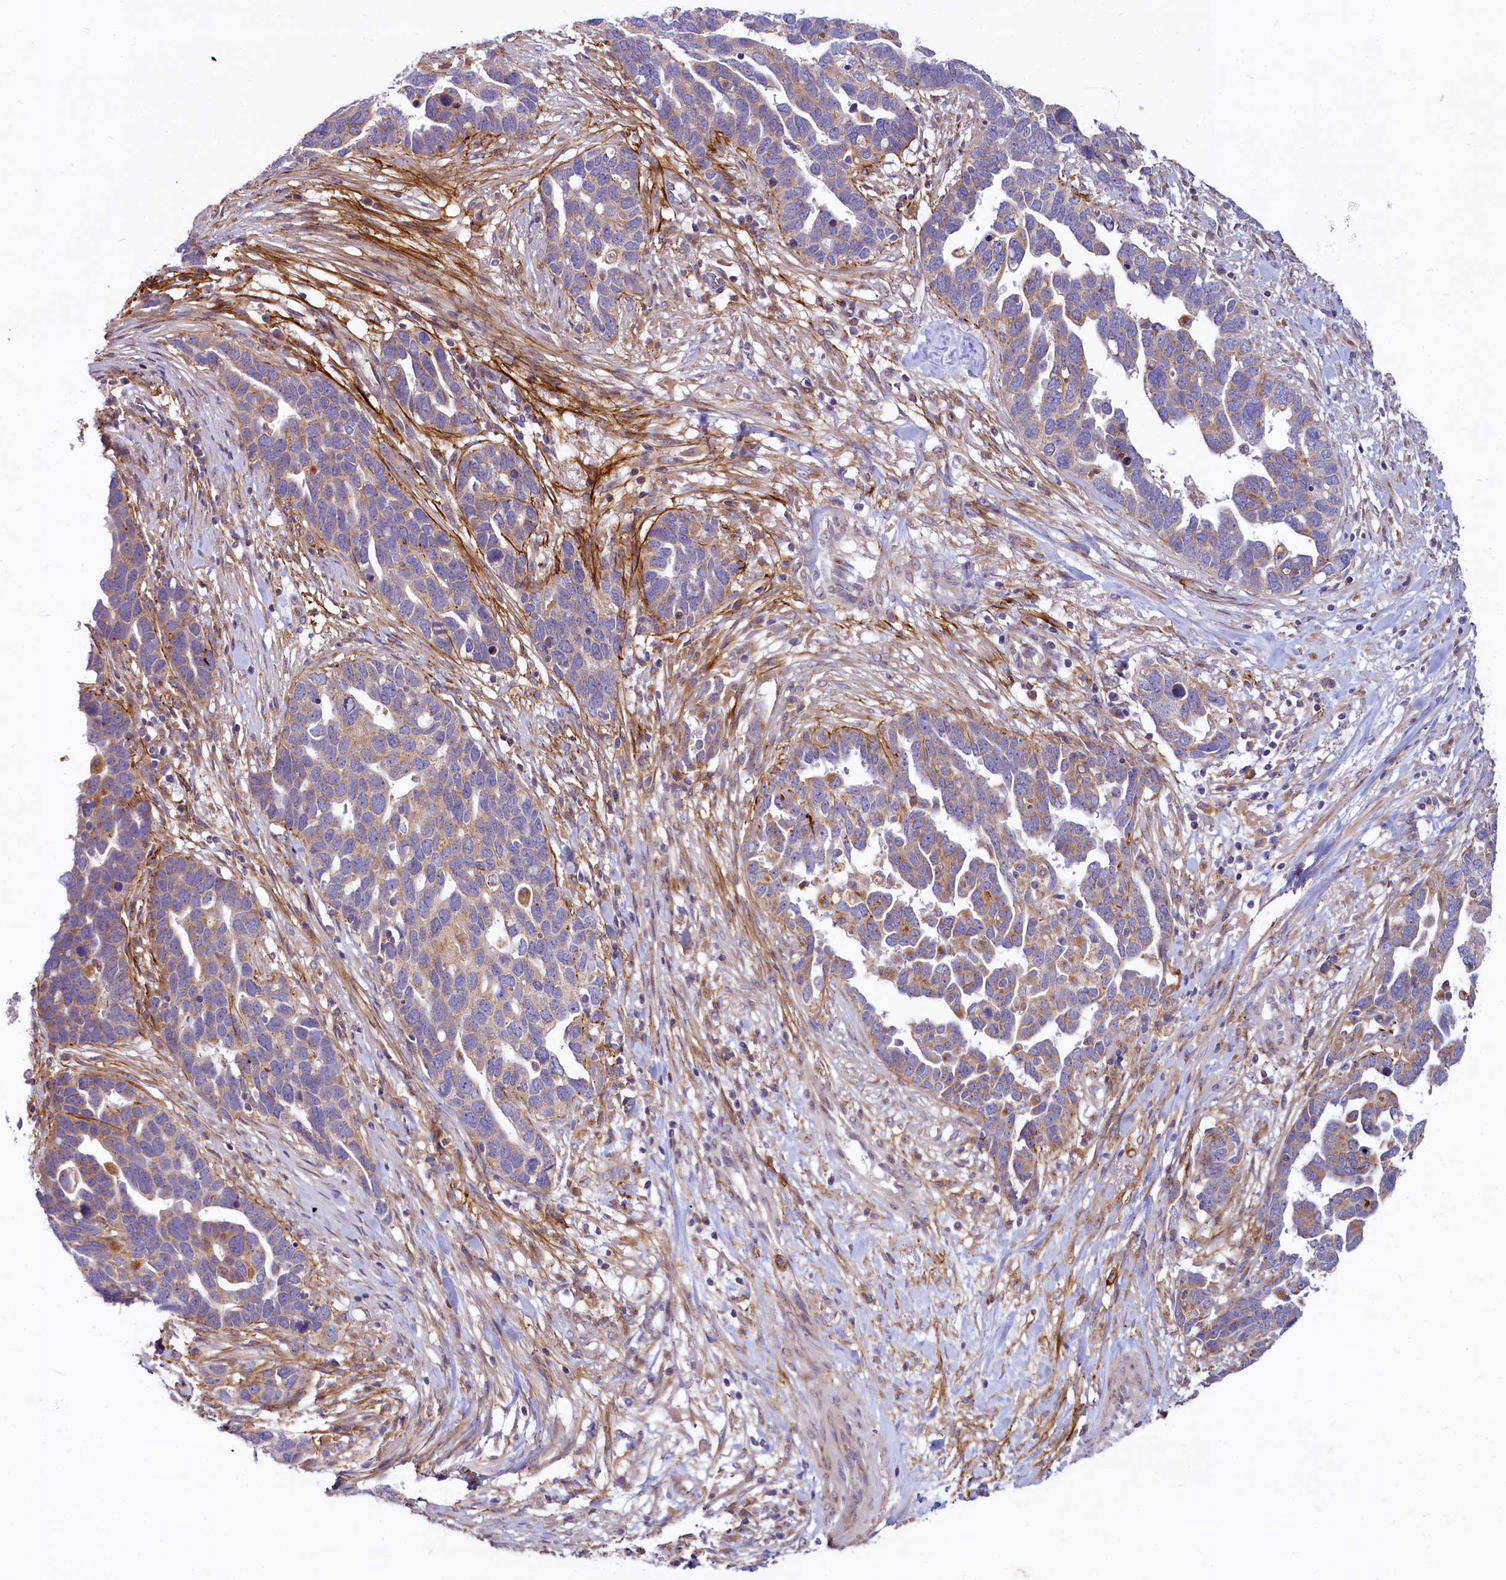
{"staining": {"intensity": "weak", "quantity": "25%-75%", "location": "cytoplasmic/membranous"}, "tissue": "ovarian cancer", "cell_type": "Tumor cells", "image_type": "cancer", "snomed": [{"axis": "morphology", "description": "Cystadenocarcinoma, serous, NOS"}, {"axis": "topography", "description": "Ovary"}], "caption": "Ovarian cancer was stained to show a protein in brown. There is low levels of weak cytoplasmic/membranous positivity in about 25%-75% of tumor cells. Nuclei are stained in blue.", "gene": "ADCY2", "patient": {"sex": "female", "age": 54}}